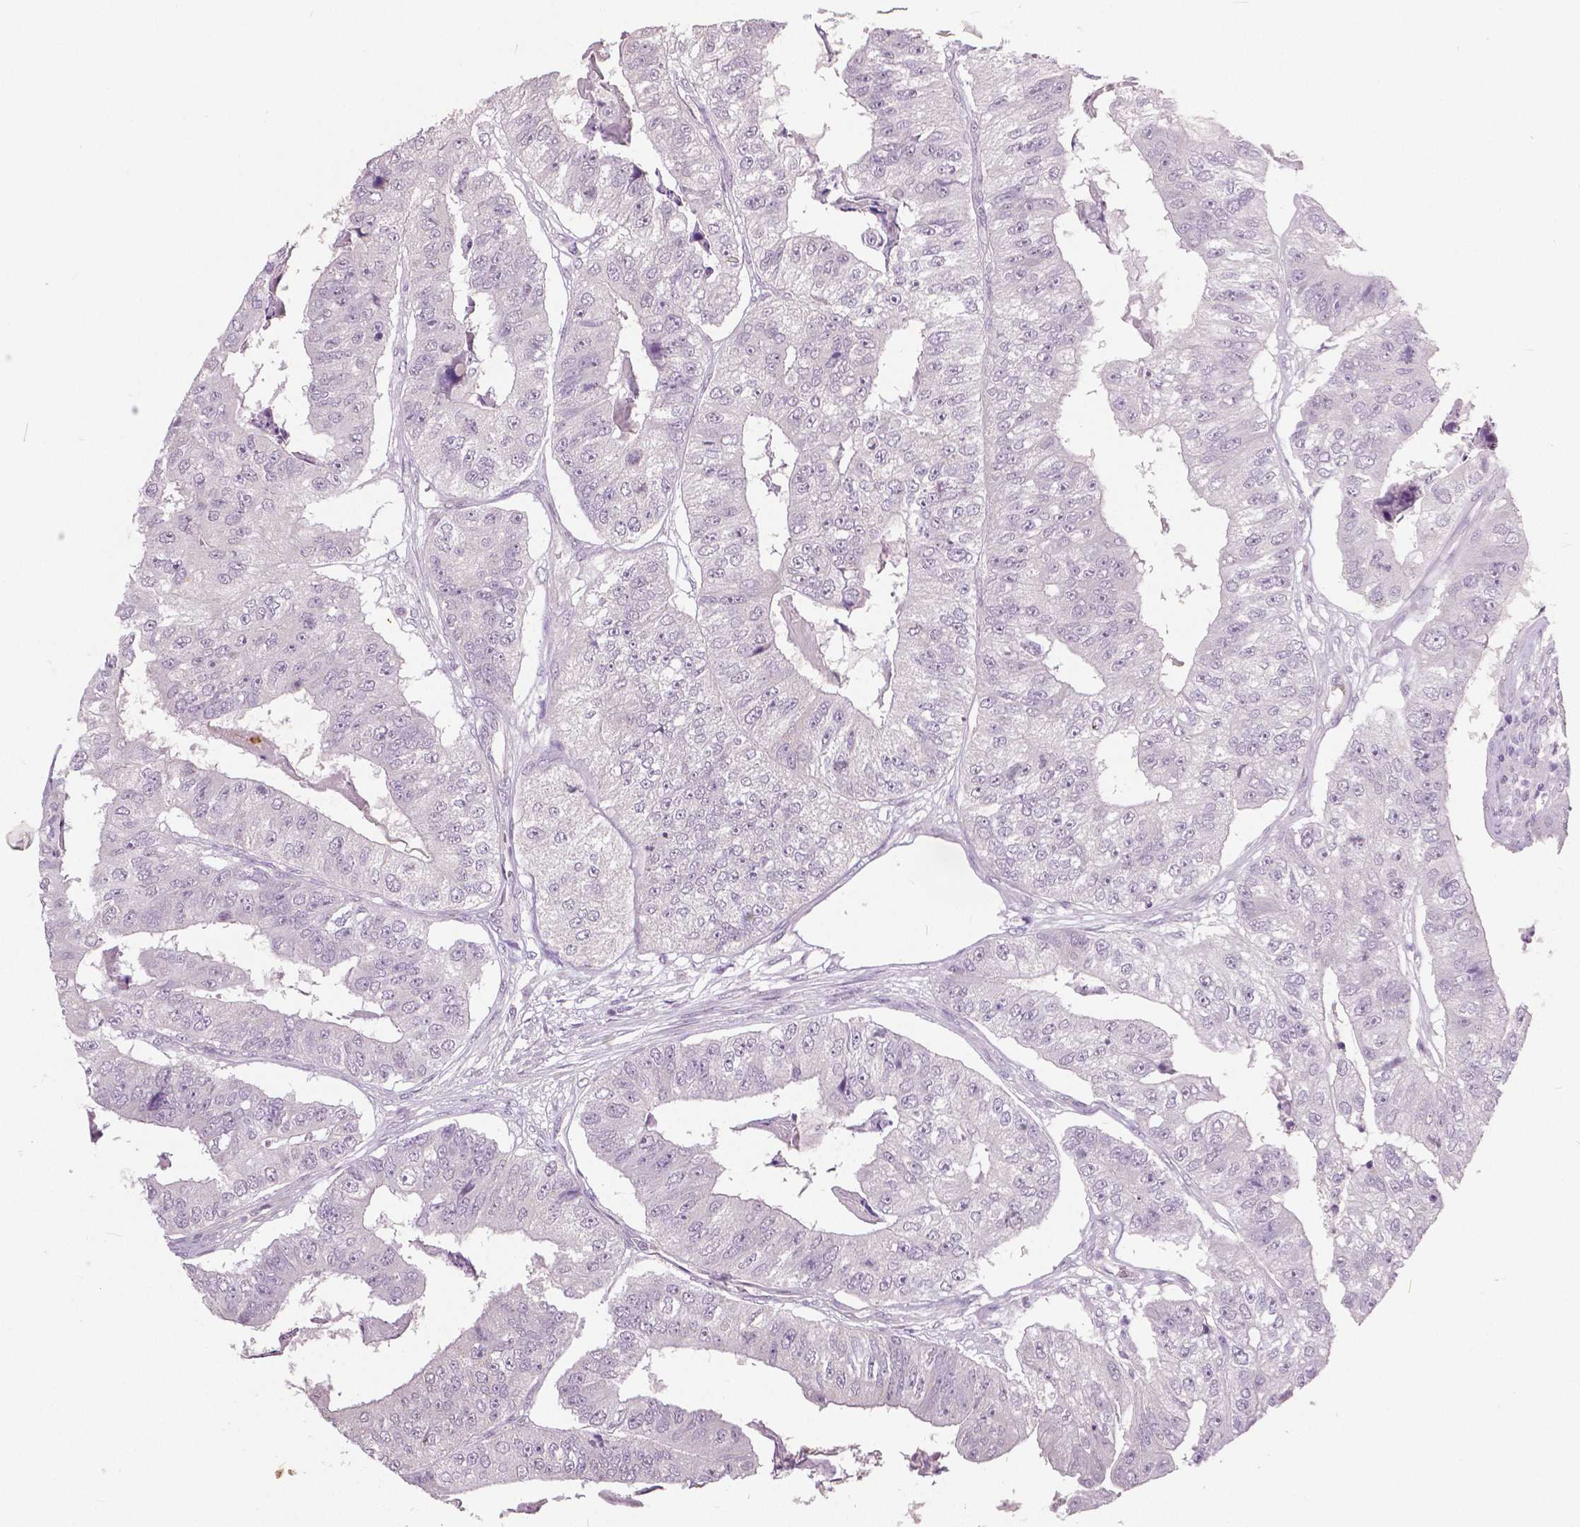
{"staining": {"intensity": "negative", "quantity": "none", "location": "none"}, "tissue": "colorectal cancer", "cell_type": "Tumor cells", "image_type": "cancer", "snomed": [{"axis": "morphology", "description": "Adenocarcinoma, NOS"}, {"axis": "topography", "description": "Colon"}], "caption": "The micrograph displays no staining of tumor cells in adenocarcinoma (colorectal). Brightfield microscopy of immunohistochemistry (IHC) stained with DAB (3,3'-diaminobenzidine) (brown) and hematoxylin (blue), captured at high magnification.", "gene": "FOXA1", "patient": {"sex": "female", "age": 67}}